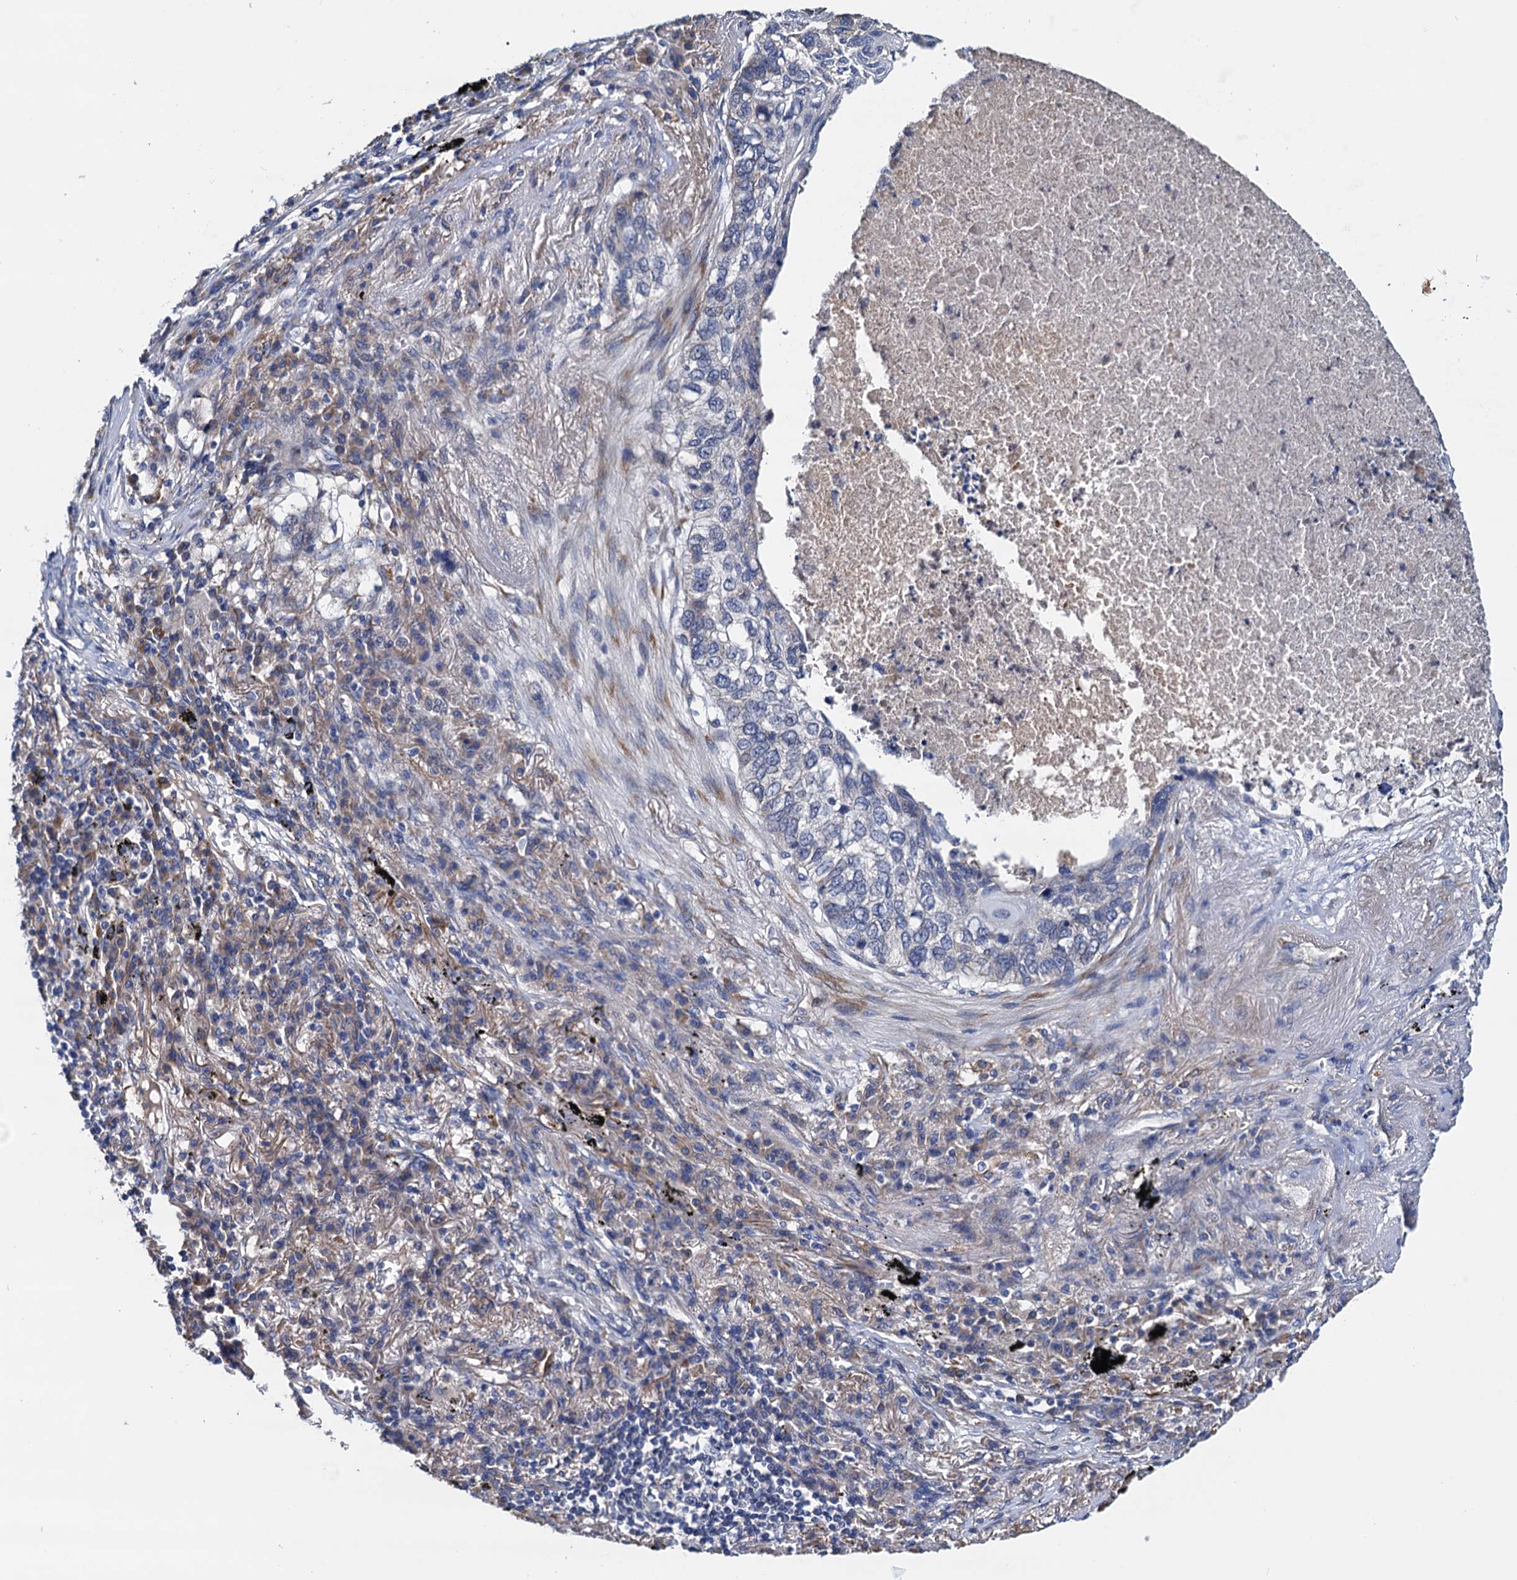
{"staining": {"intensity": "negative", "quantity": "none", "location": "none"}, "tissue": "lung cancer", "cell_type": "Tumor cells", "image_type": "cancer", "snomed": [{"axis": "morphology", "description": "Squamous cell carcinoma, NOS"}, {"axis": "topography", "description": "Lung"}], "caption": "Tumor cells show no significant staining in lung cancer.", "gene": "RASSF9", "patient": {"sex": "female", "age": 63}}